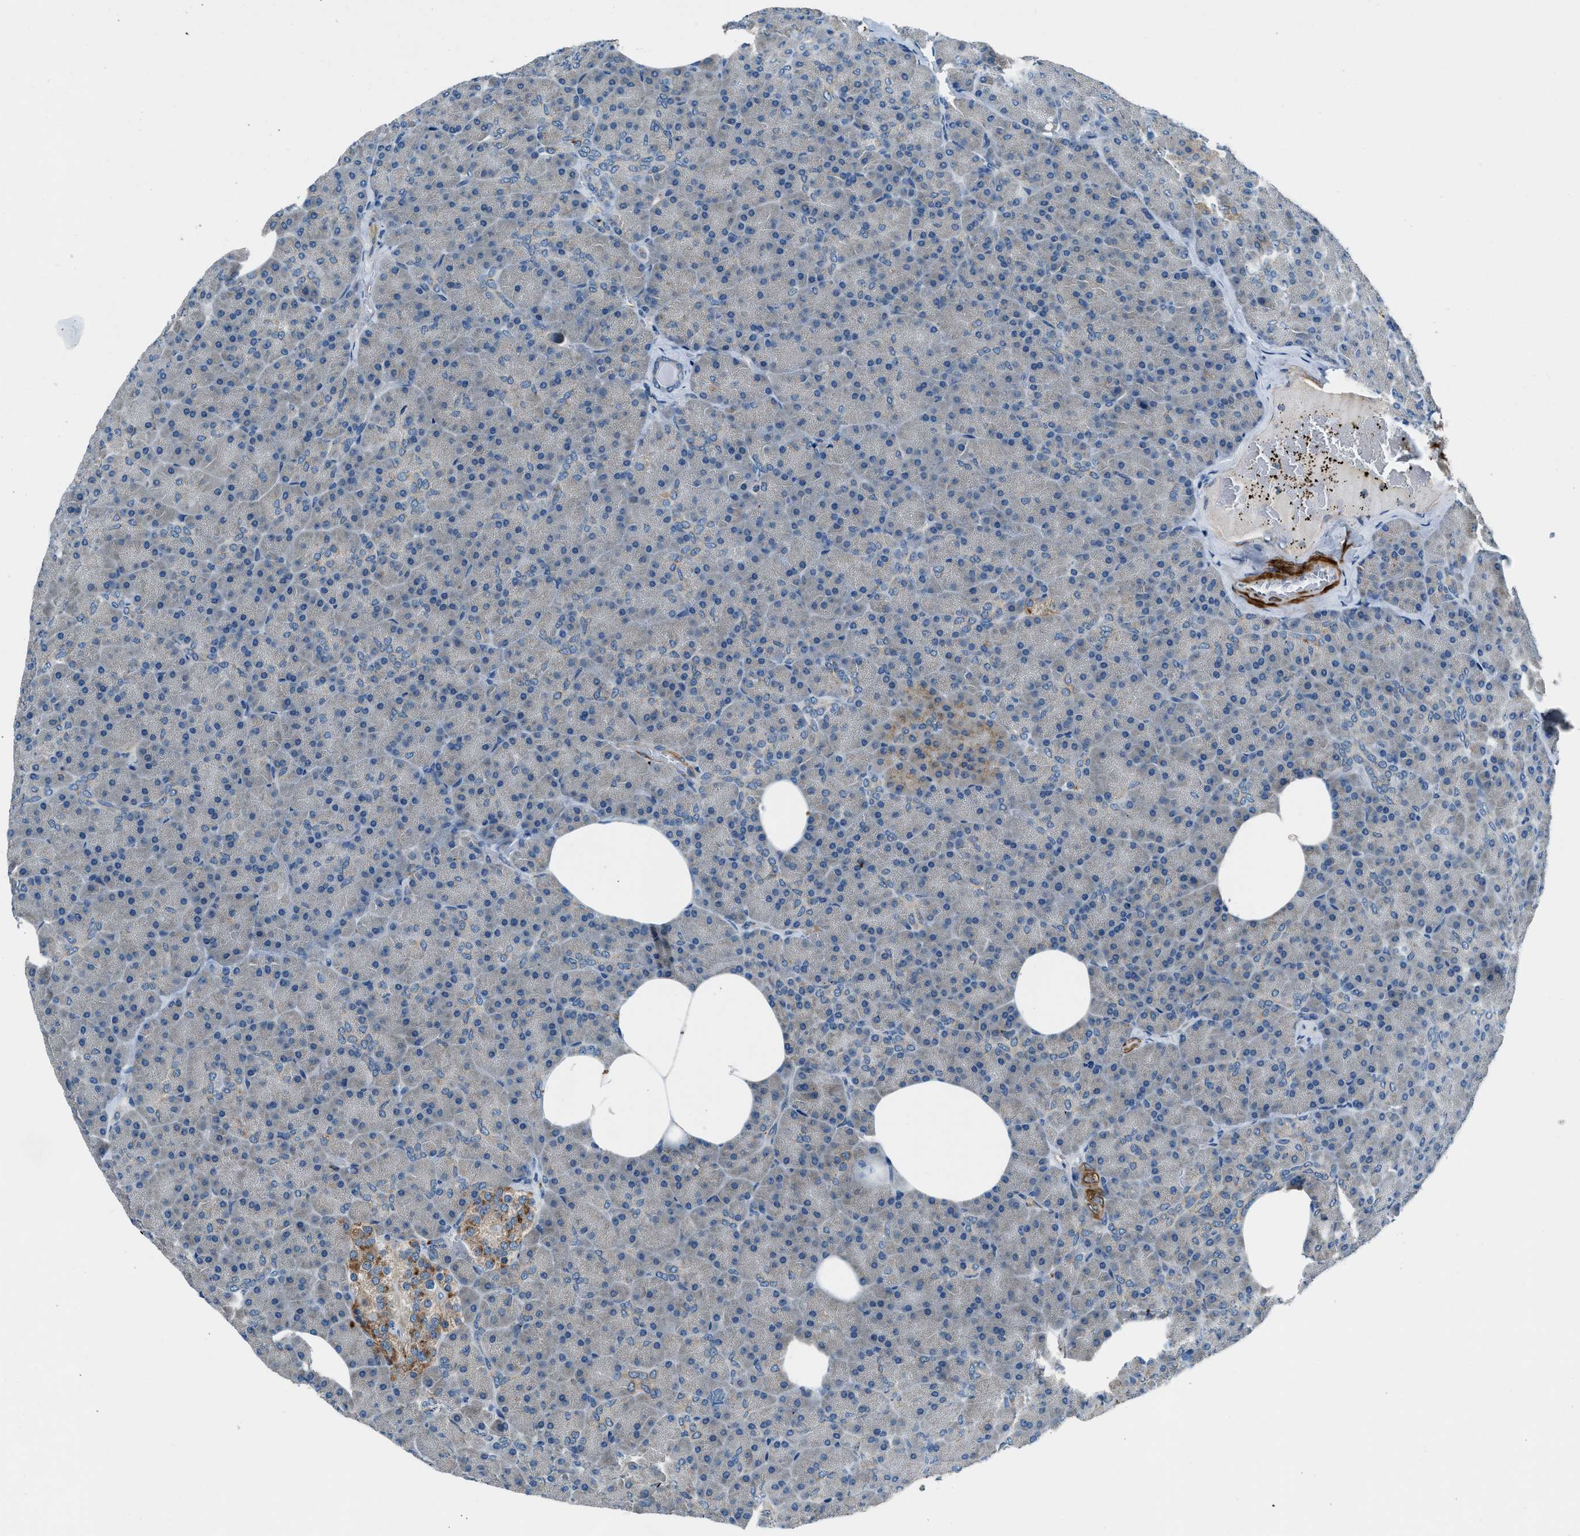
{"staining": {"intensity": "moderate", "quantity": "<25%", "location": "cytoplasmic/membranous"}, "tissue": "pancreas", "cell_type": "Exocrine glandular cells", "image_type": "normal", "snomed": [{"axis": "morphology", "description": "Normal tissue, NOS"}, {"axis": "topography", "description": "Pancreas"}], "caption": "A high-resolution micrograph shows IHC staining of benign pancreas, which displays moderate cytoplasmic/membranous positivity in about <25% of exocrine glandular cells. Immunohistochemistry (ihc) stains the protein of interest in brown and the nuclei are stained blue.", "gene": "LMBR1", "patient": {"sex": "female", "age": 35}}